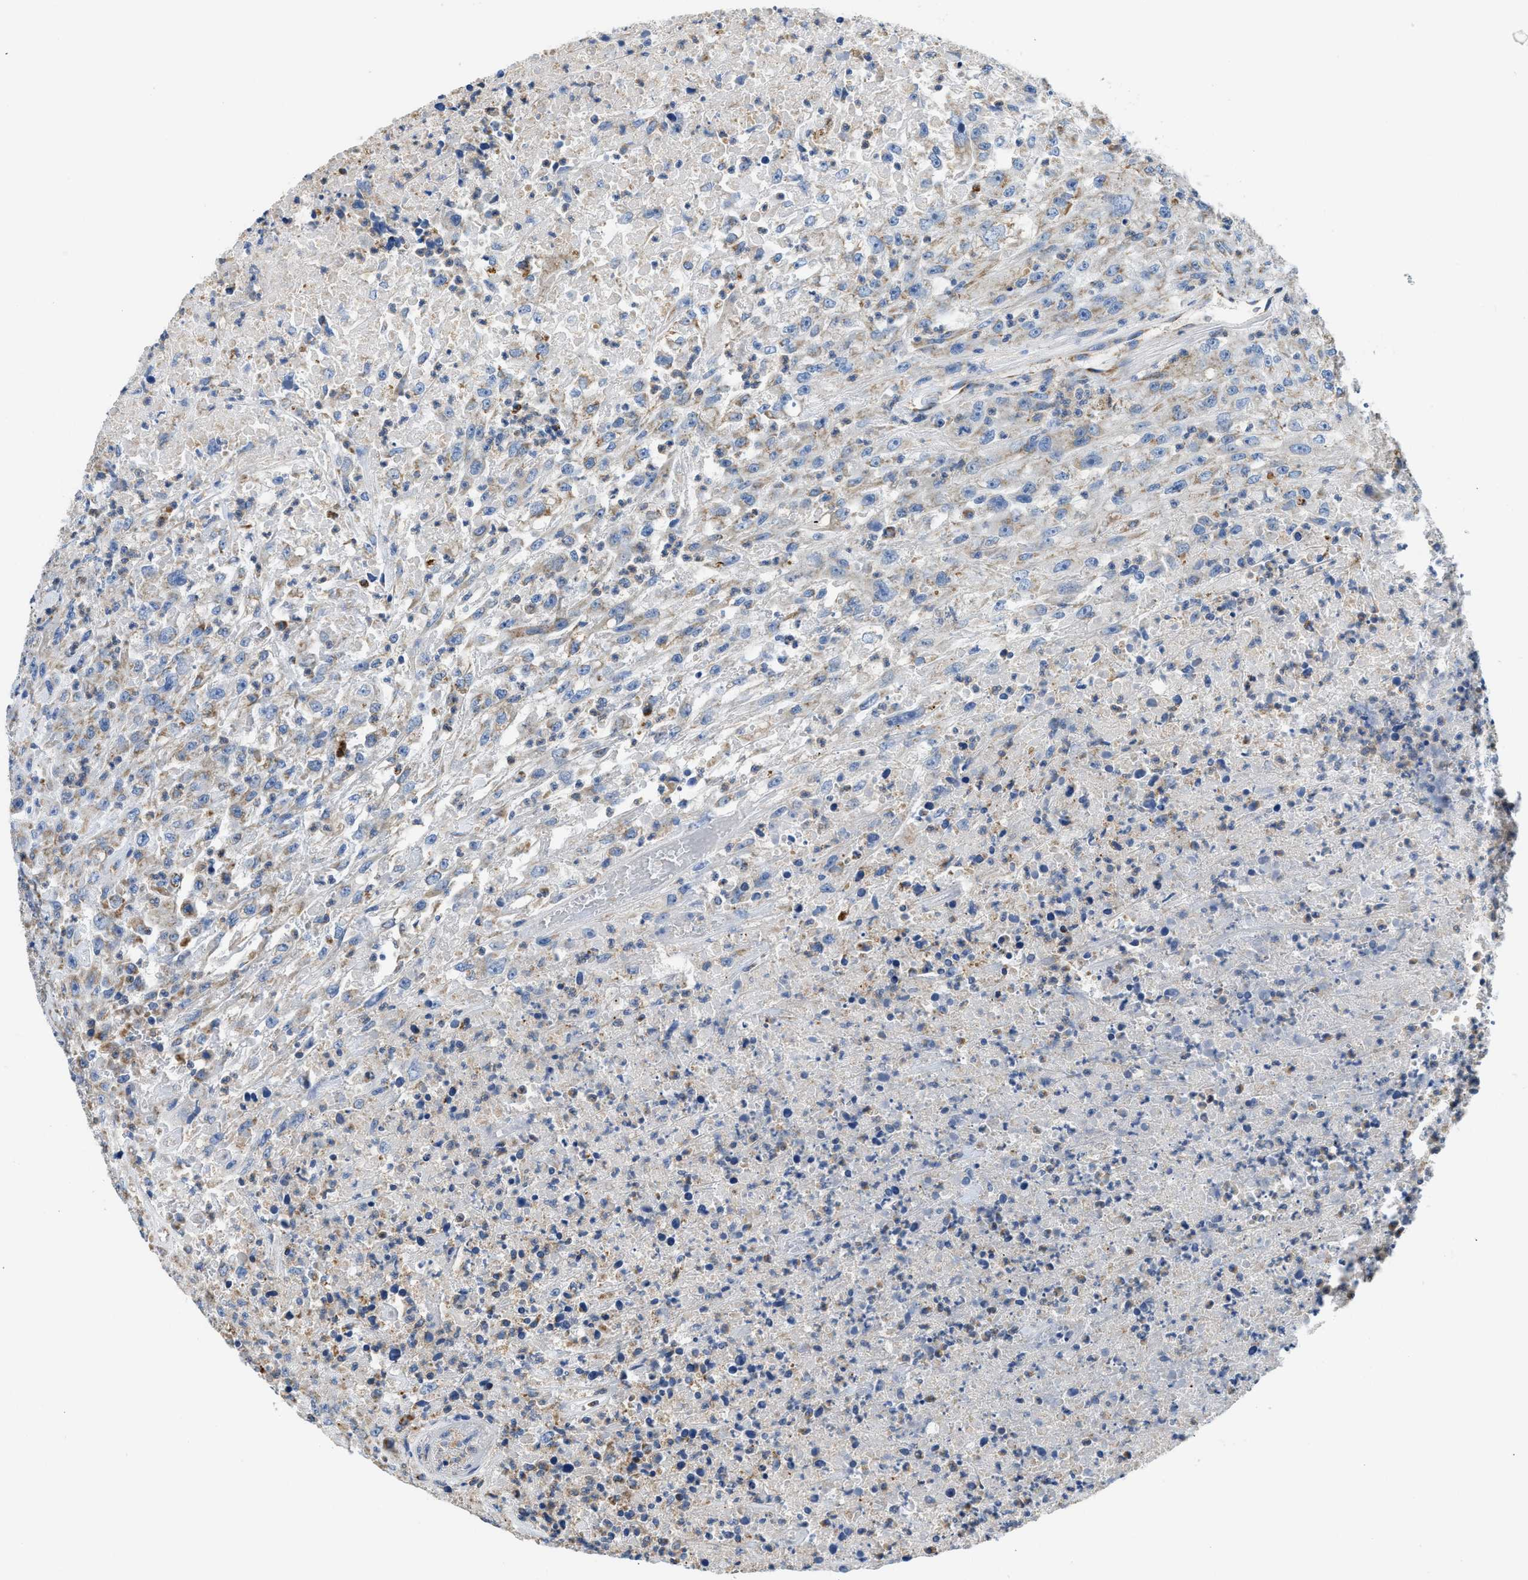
{"staining": {"intensity": "weak", "quantity": "25%-75%", "location": "cytoplasmic/membranous"}, "tissue": "urothelial cancer", "cell_type": "Tumor cells", "image_type": "cancer", "snomed": [{"axis": "morphology", "description": "Urothelial carcinoma, High grade"}, {"axis": "topography", "description": "Urinary bladder"}], "caption": "Immunohistochemical staining of urothelial cancer displays low levels of weak cytoplasmic/membranous expression in about 25%-75% of tumor cells. The staining was performed using DAB to visualize the protein expression in brown, while the nuclei were stained in blue with hematoxylin (Magnification: 20x).", "gene": "SLC25A13", "patient": {"sex": "male", "age": 46}}